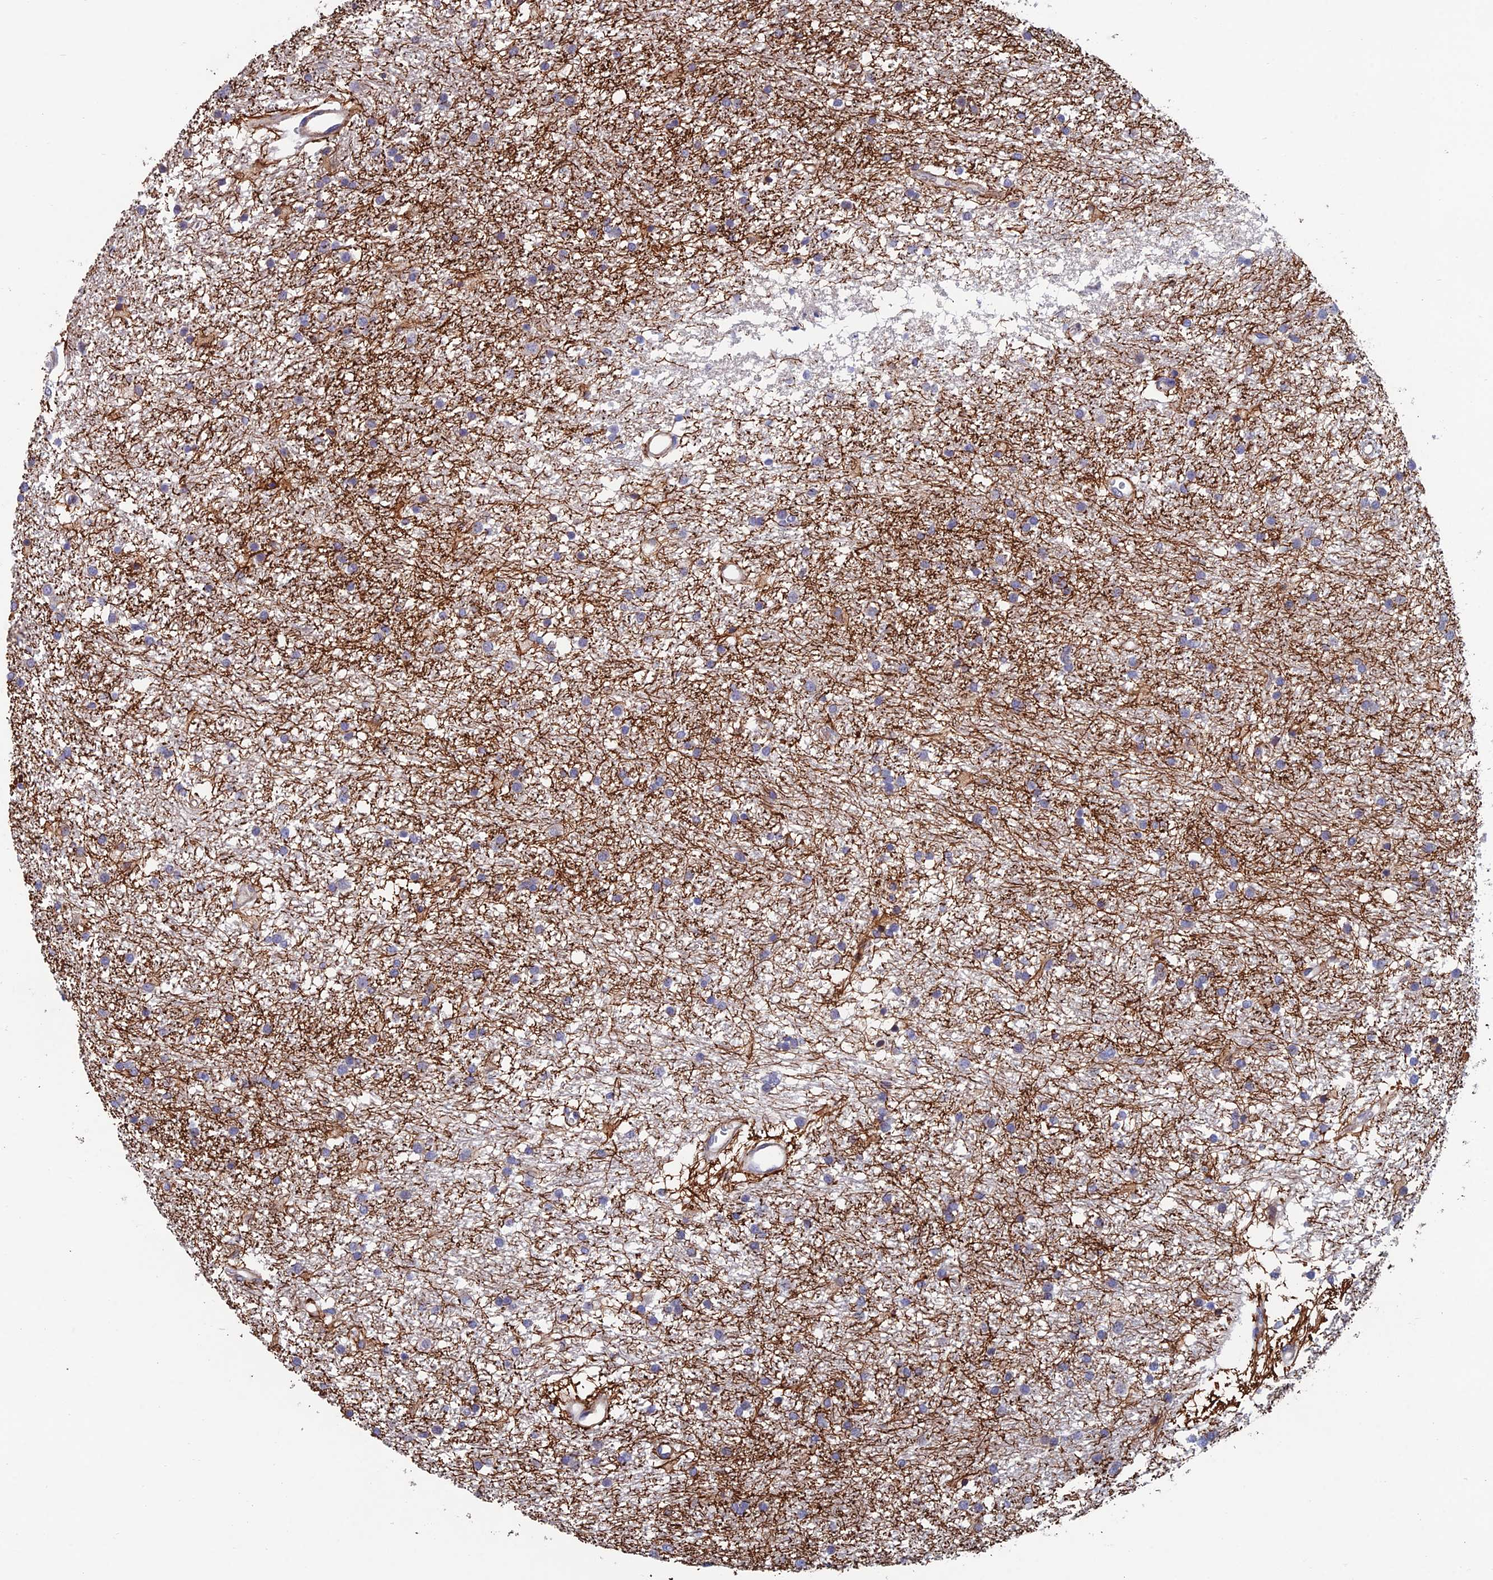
{"staining": {"intensity": "negative", "quantity": "none", "location": "none"}, "tissue": "glioma", "cell_type": "Tumor cells", "image_type": "cancer", "snomed": [{"axis": "morphology", "description": "Glioma, malignant, High grade"}, {"axis": "topography", "description": "Brain"}], "caption": "An immunohistochemistry (IHC) image of glioma is shown. There is no staining in tumor cells of glioma.", "gene": "USP37", "patient": {"sex": "male", "age": 77}}